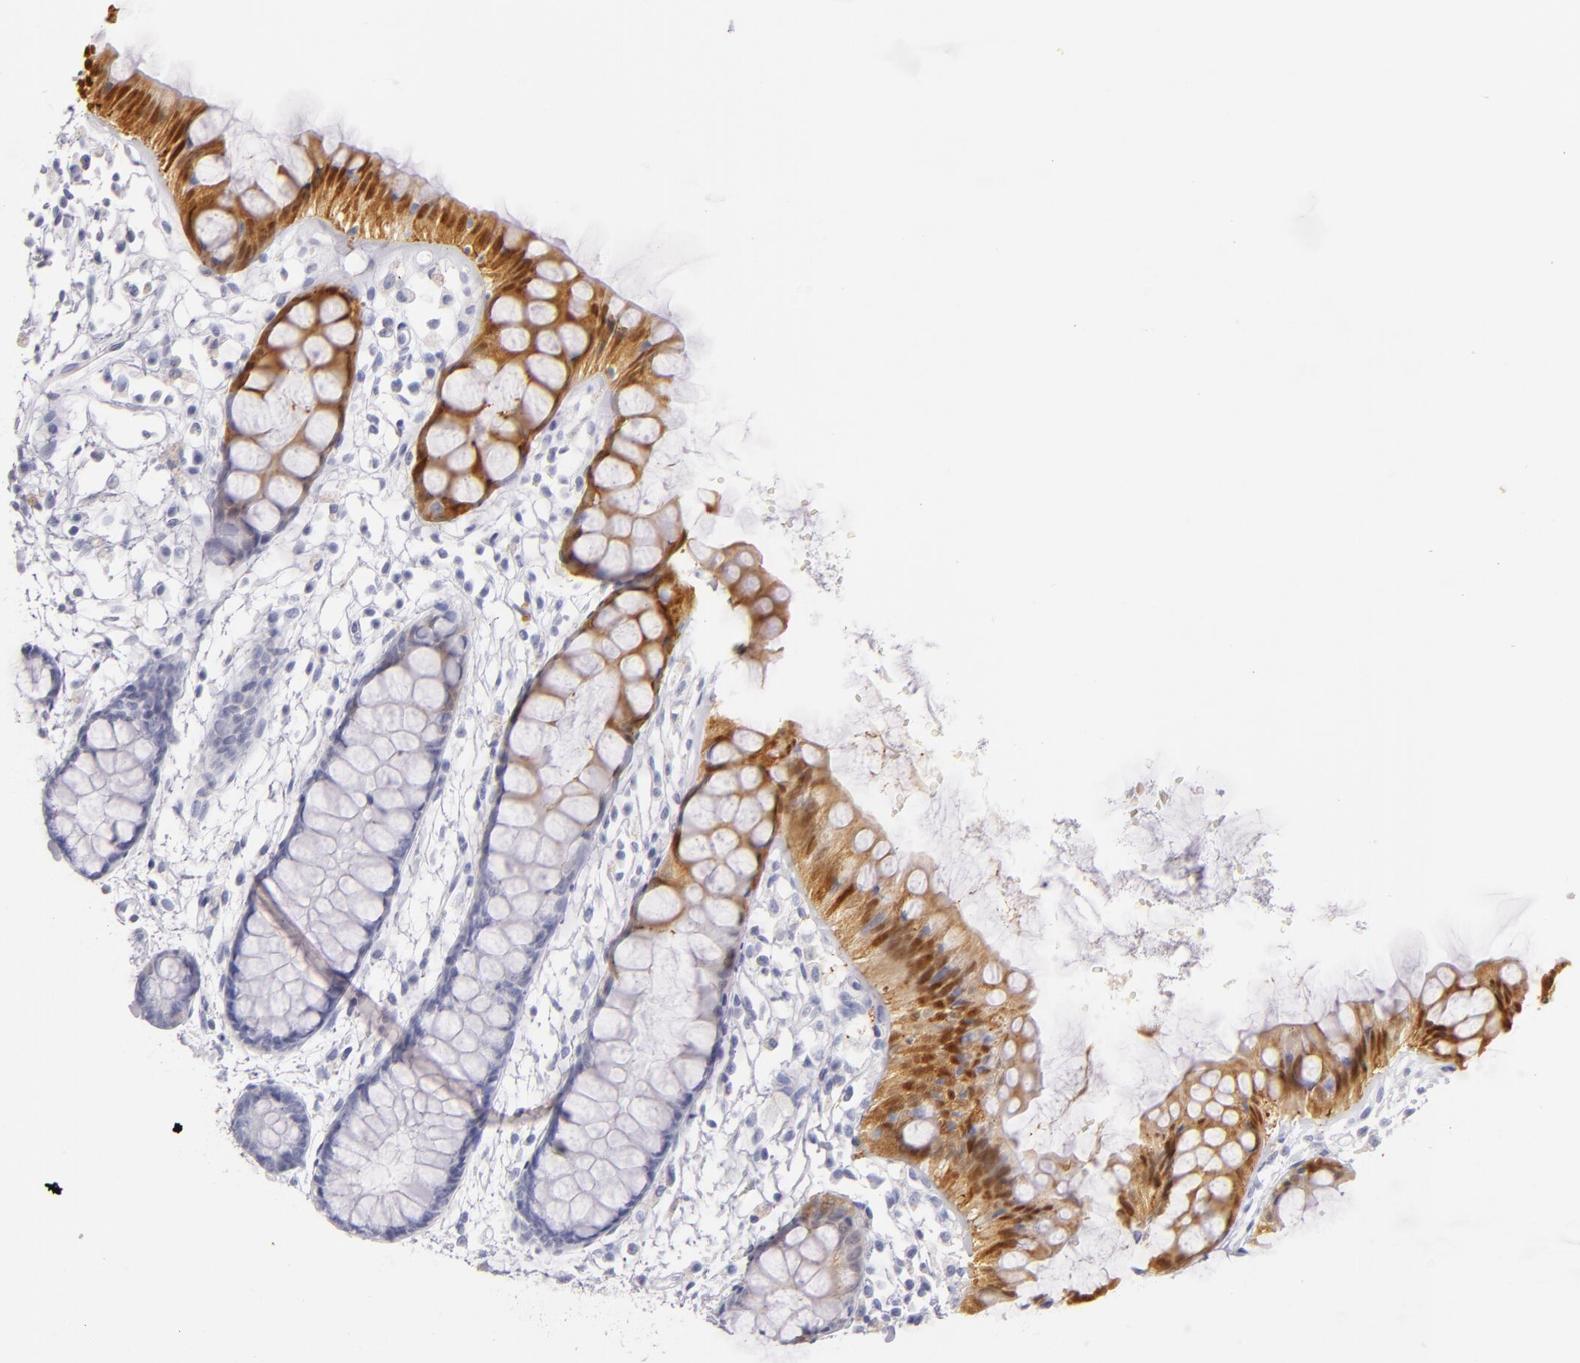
{"staining": {"intensity": "moderate", "quantity": "25%-75%", "location": "cytoplasmic/membranous"}, "tissue": "rectum", "cell_type": "Glandular cells", "image_type": "normal", "snomed": [{"axis": "morphology", "description": "Normal tissue, NOS"}, {"axis": "topography", "description": "Rectum"}], "caption": "This histopathology image demonstrates immunohistochemistry (IHC) staining of benign human rectum, with medium moderate cytoplasmic/membranous expression in approximately 25%-75% of glandular cells.", "gene": "FABP1", "patient": {"sex": "female", "age": 66}}